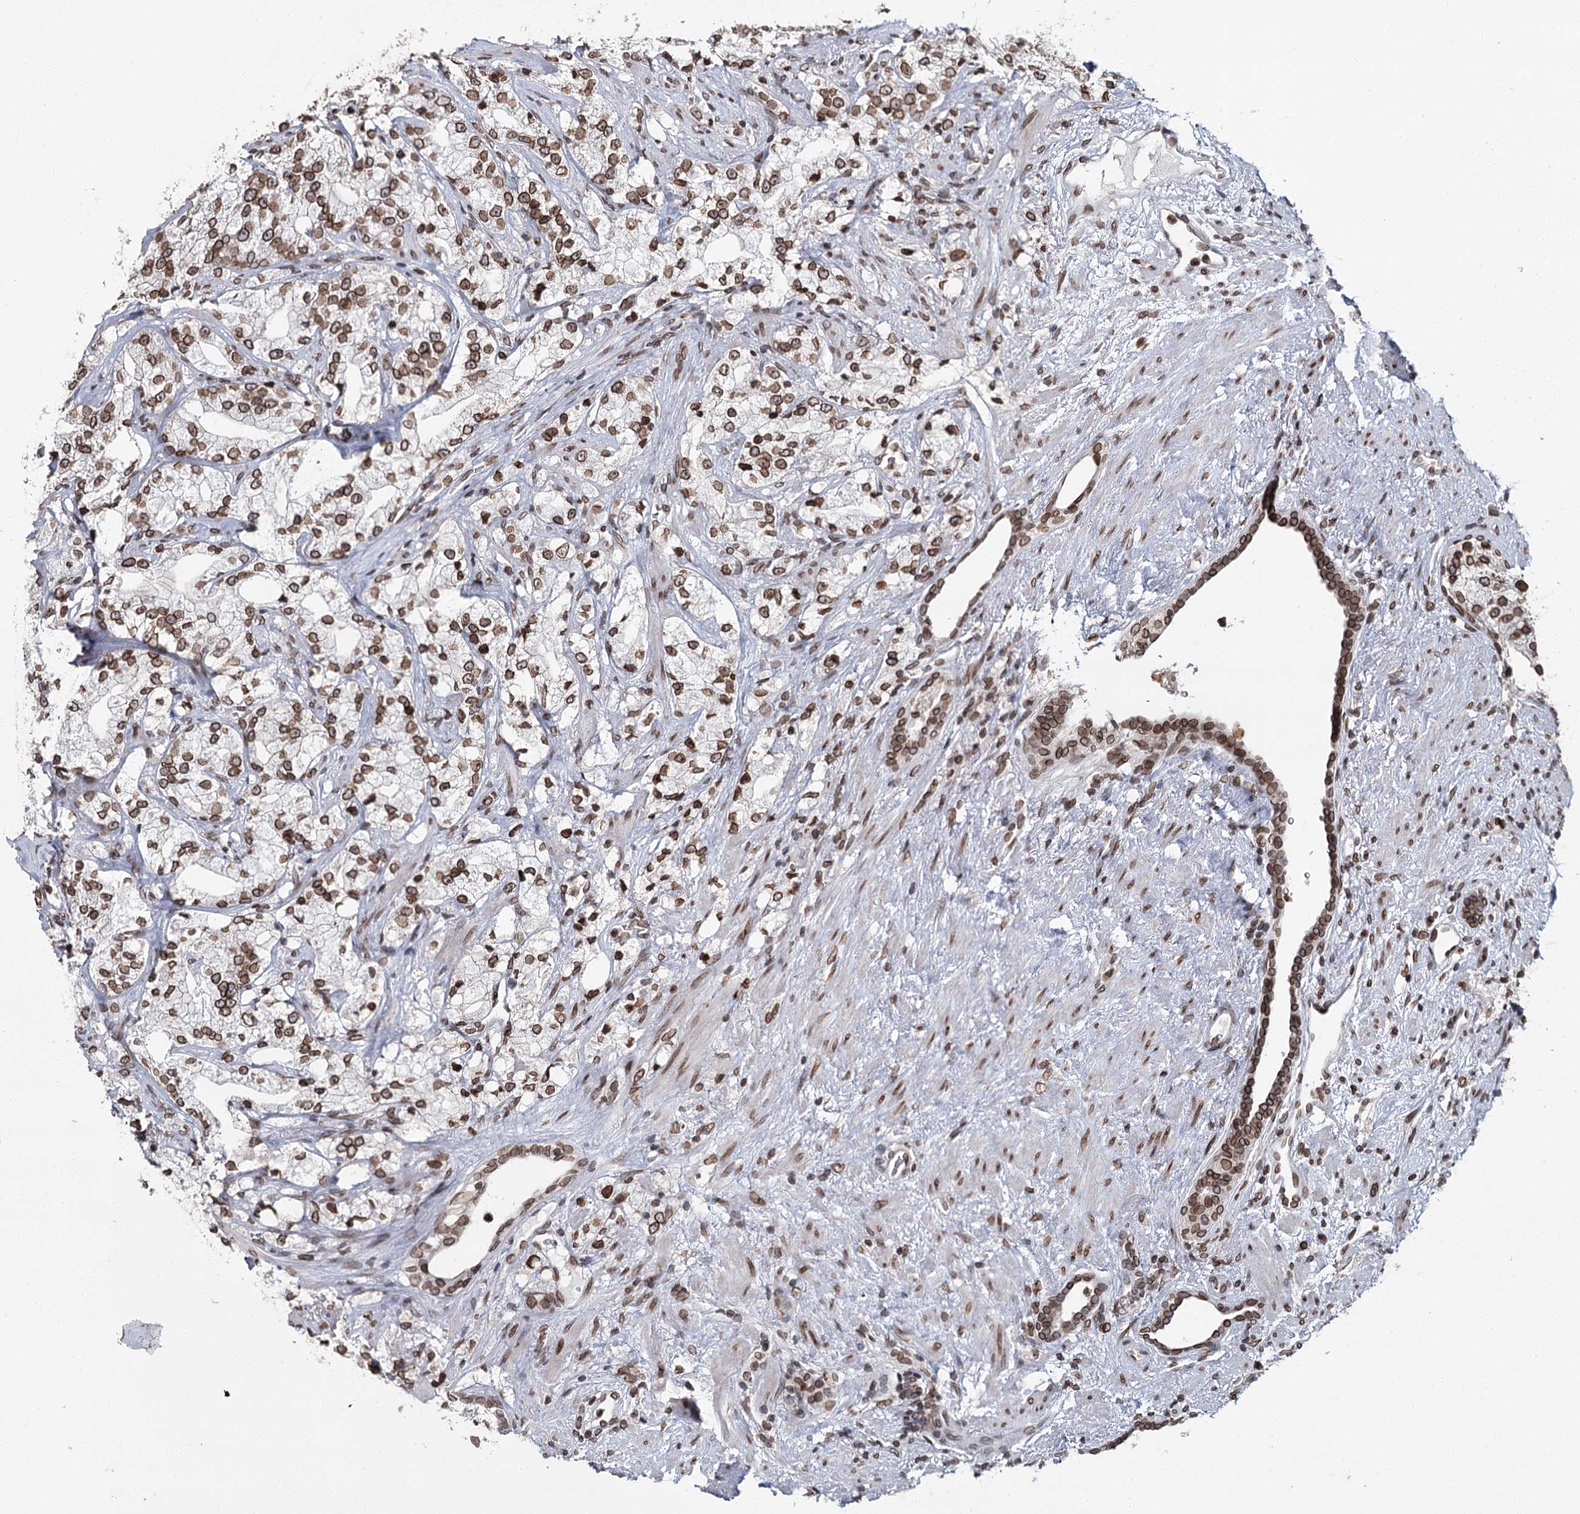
{"staining": {"intensity": "moderate", "quantity": ">75%", "location": "cytoplasmic/membranous,nuclear"}, "tissue": "prostate cancer", "cell_type": "Tumor cells", "image_type": "cancer", "snomed": [{"axis": "morphology", "description": "Adenocarcinoma, High grade"}, {"axis": "topography", "description": "Prostate"}], "caption": "Tumor cells display medium levels of moderate cytoplasmic/membranous and nuclear staining in approximately >75% of cells in prostate cancer.", "gene": "KIAA0930", "patient": {"sex": "male", "age": 64}}